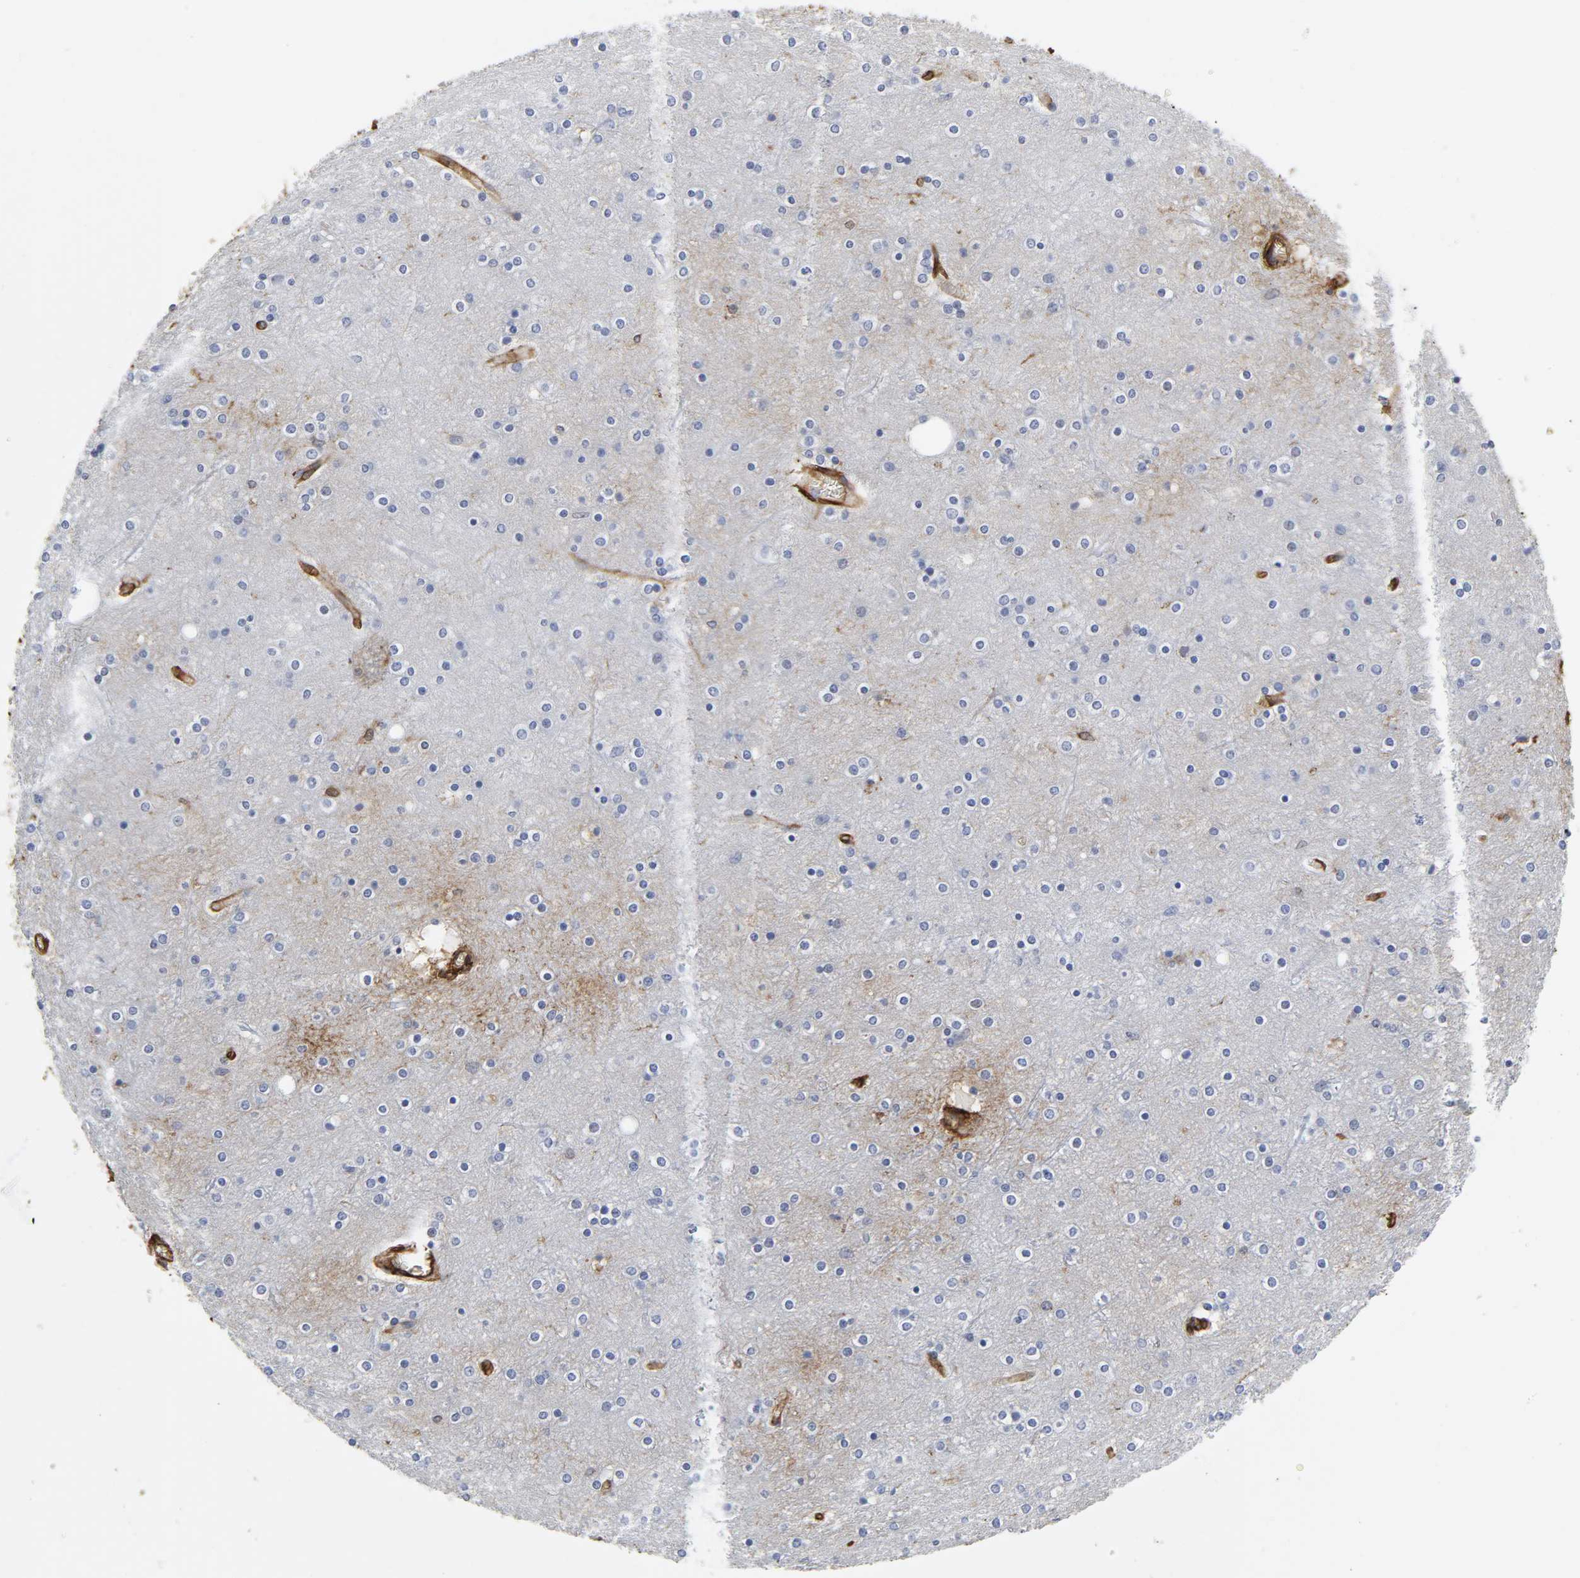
{"staining": {"intensity": "moderate", "quantity": ">75%", "location": "cytoplasmic/membranous"}, "tissue": "cerebral cortex", "cell_type": "Endothelial cells", "image_type": "normal", "snomed": [{"axis": "morphology", "description": "Normal tissue, NOS"}, {"axis": "topography", "description": "Cerebral cortex"}], "caption": "The image demonstrates a brown stain indicating the presence of a protein in the cytoplasmic/membranous of endothelial cells in cerebral cortex.", "gene": "ANXA2", "patient": {"sex": "female", "age": 54}}